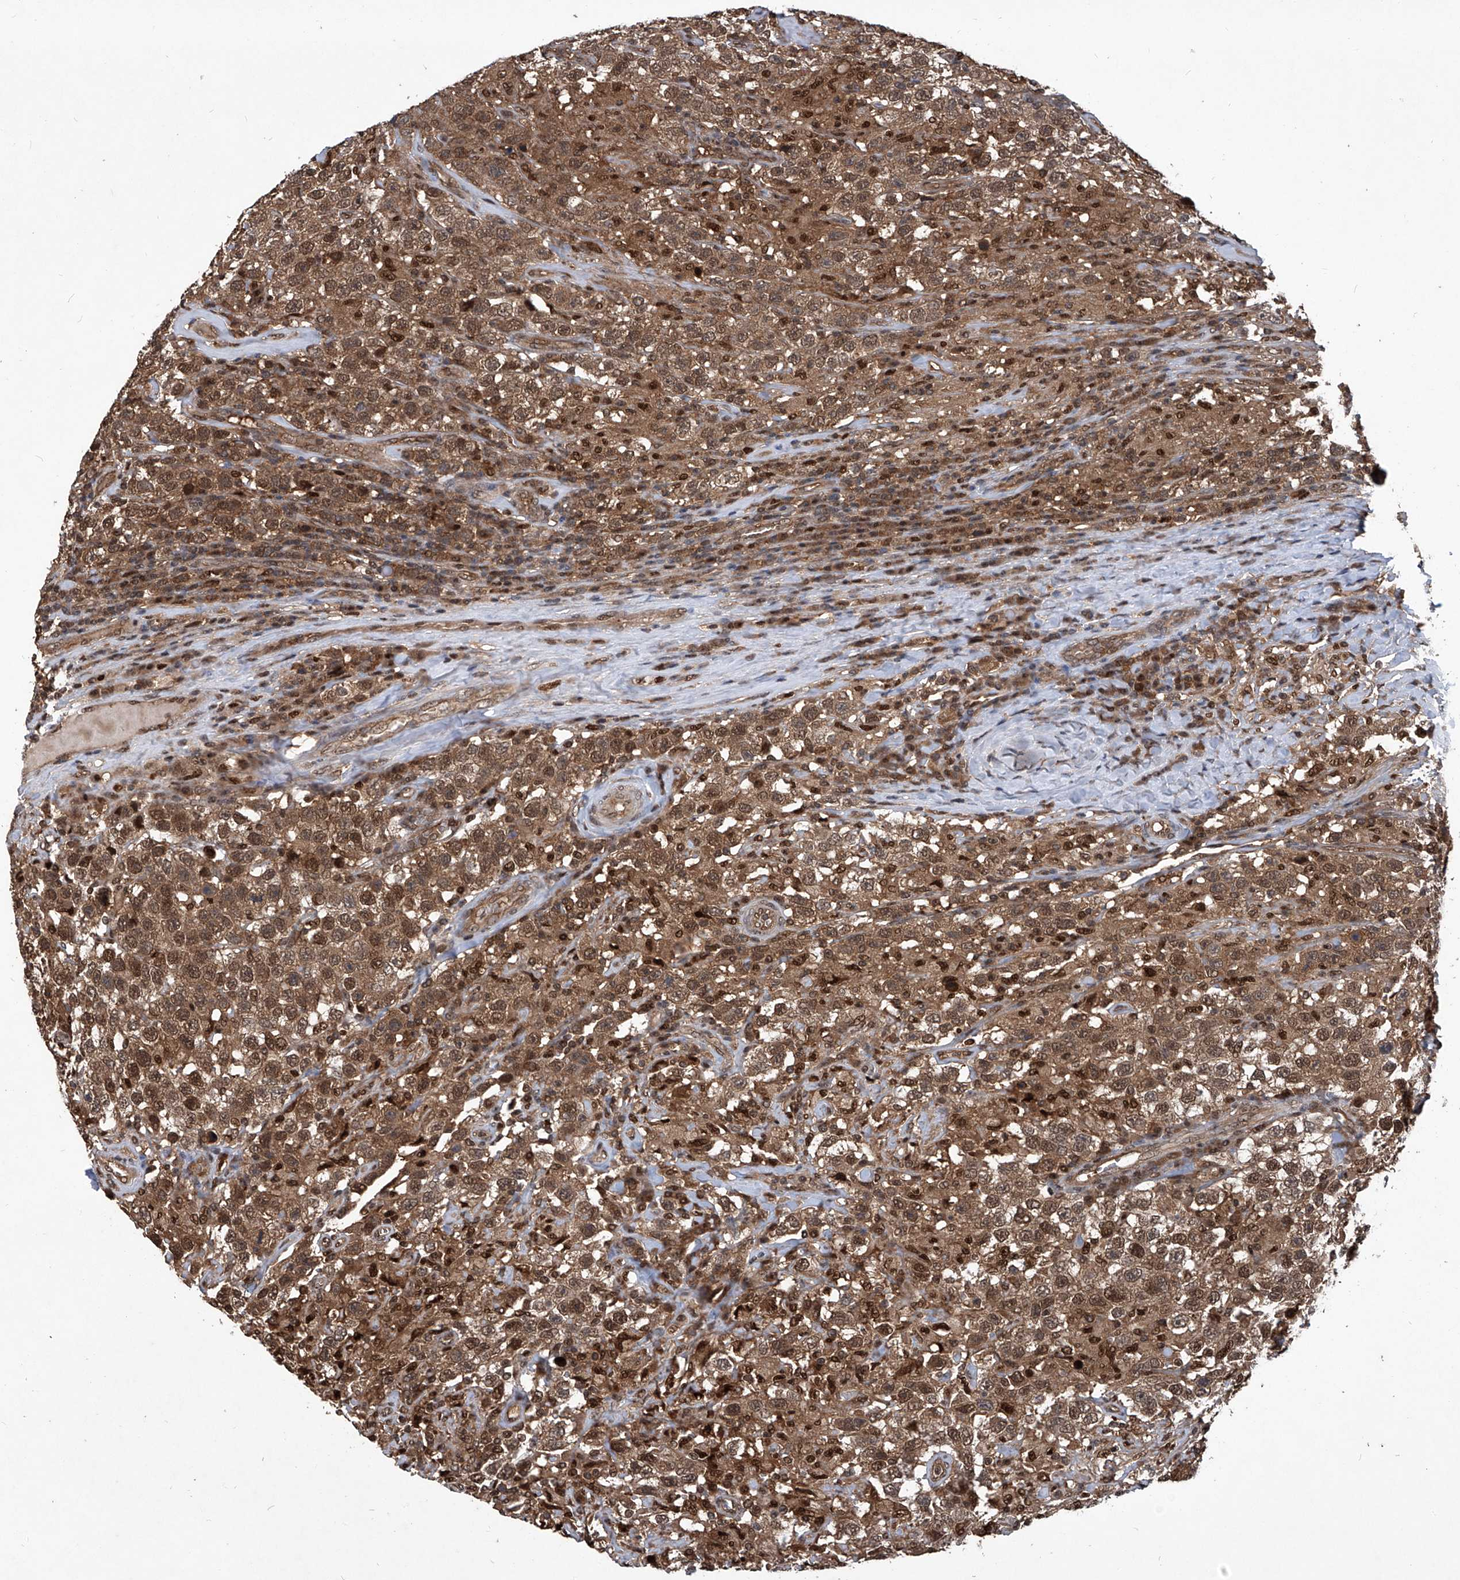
{"staining": {"intensity": "moderate", "quantity": ">75%", "location": "cytoplasmic/membranous,nuclear"}, "tissue": "testis cancer", "cell_type": "Tumor cells", "image_type": "cancer", "snomed": [{"axis": "morphology", "description": "Seminoma, NOS"}, {"axis": "topography", "description": "Testis"}], "caption": "Immunohistochemical staining of human testis seminoma demonstrates medium levels of moderate cytoplasmic/membranous and nuclear positivity in approximately >75% of tumor cells.", "gene": "PSMB1", "patient": {"sex": "male", "age": 41}}